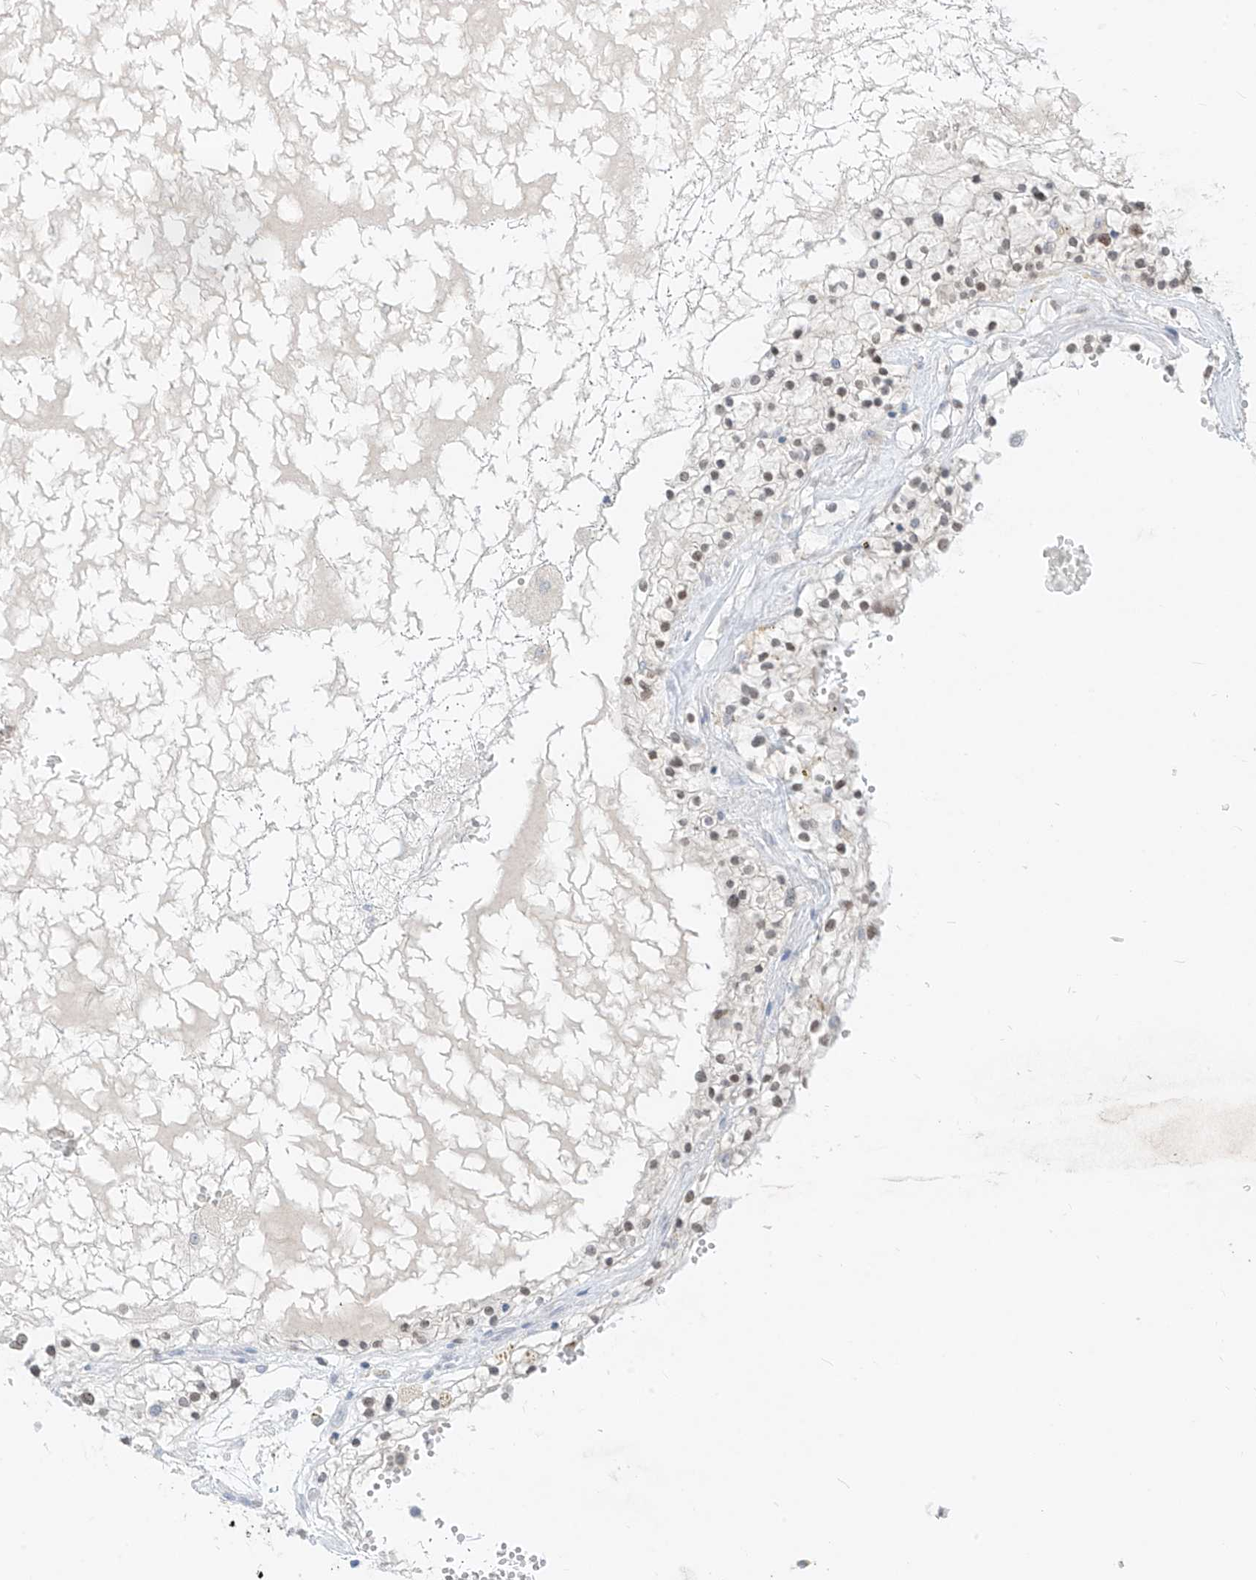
{"staining": {"intensity": "moderate", "quantity": "<25%", "location": "nuclear"}, "tissue": "renal cancer", "cell_type": "Tumor cells", "image_type": "cancer", "snomed": [{"axis": "morphology", "description": "Normal tissue, NOS"}, {"axis": "morphology", "description": "Adenocarcinoma, NOS"}, {"axis": "topography", "description": "Kidney"}], "caption": "Renal cancer tissue shows moderate nuclear positivity in about <25% of tumor cells", "gene": "BARX2", "patient": {"sex": "male", "age": 68}}